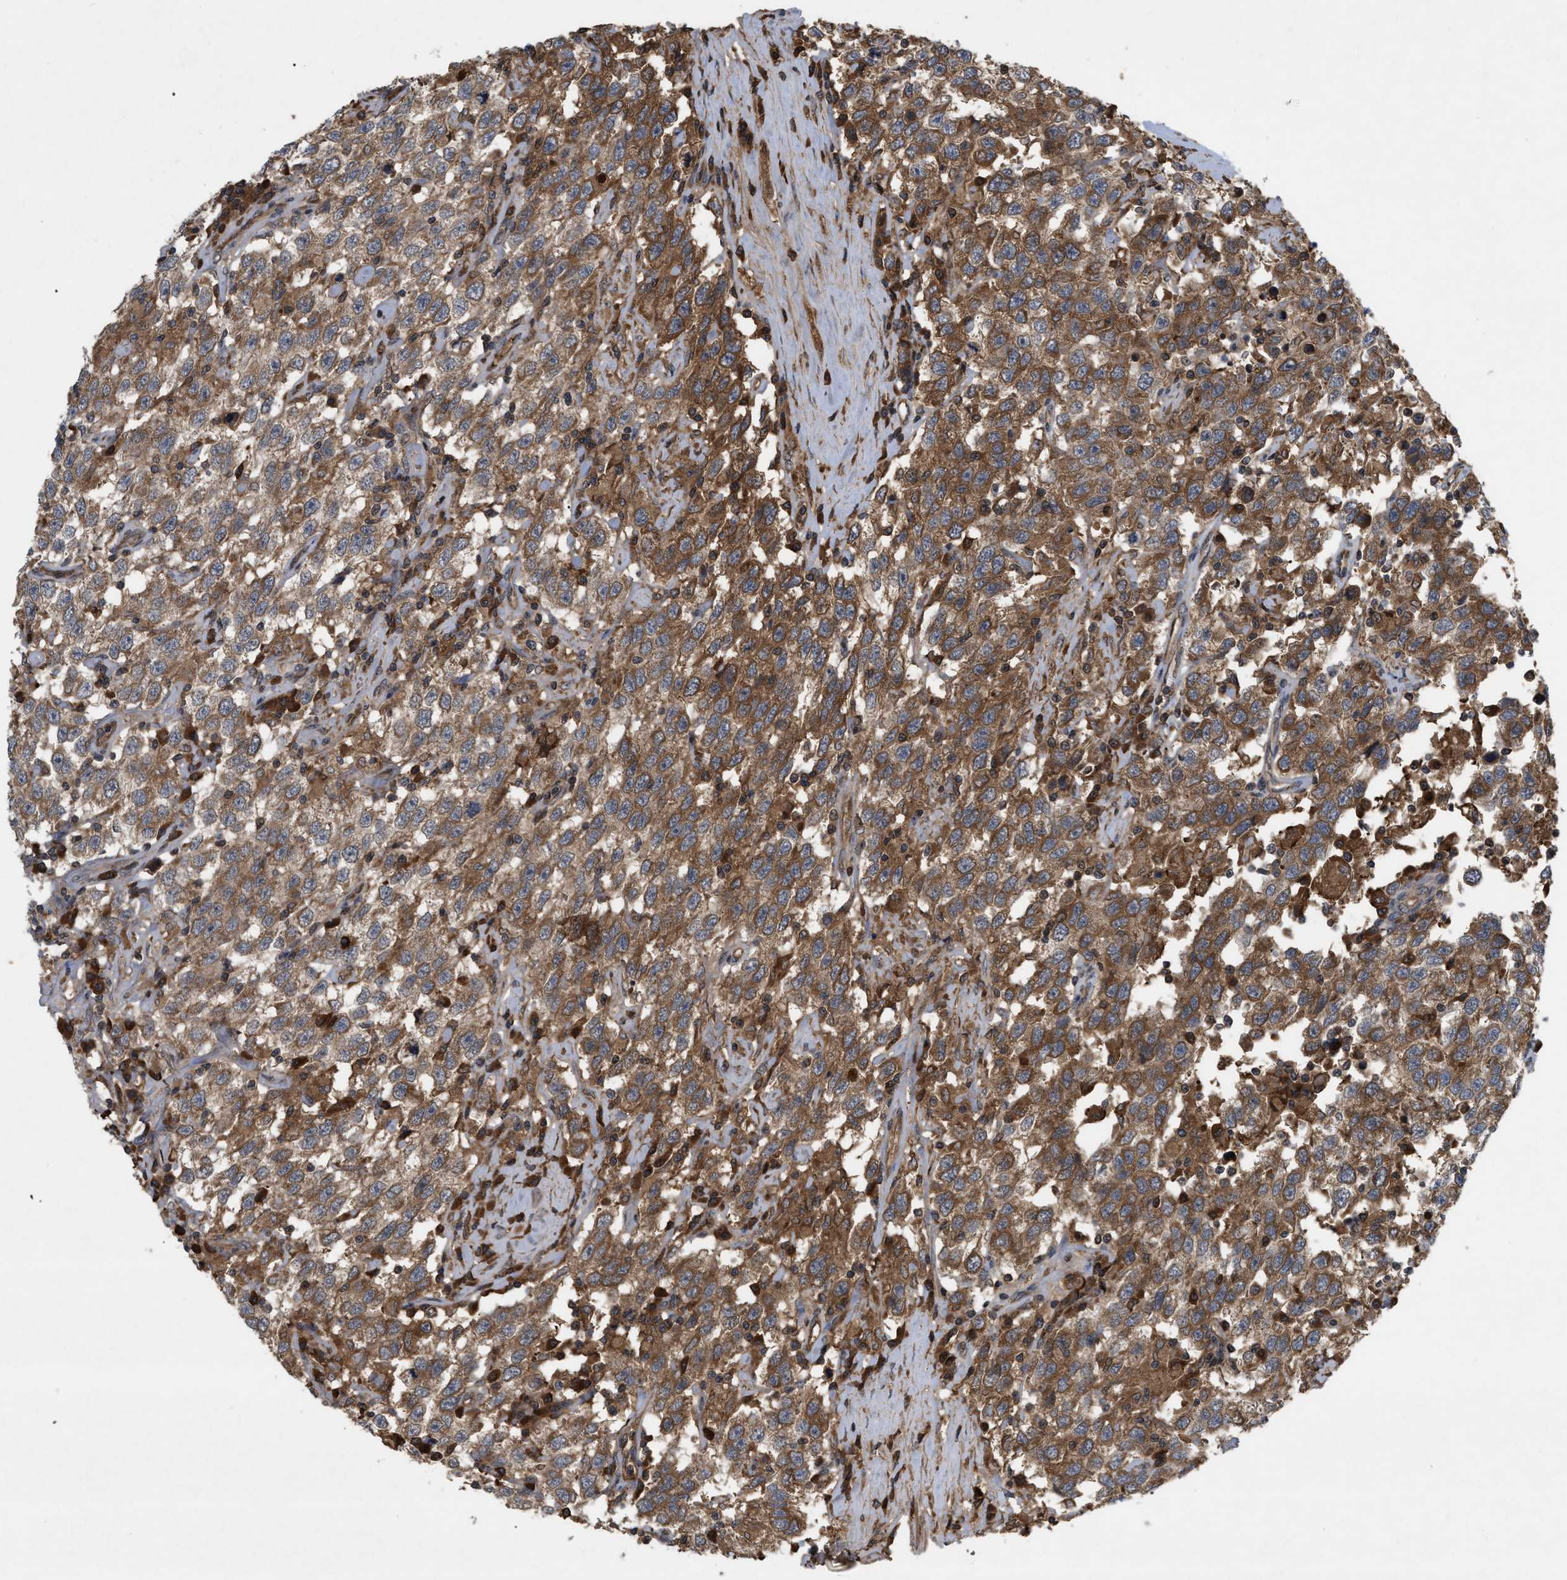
{"staining": {"intensity": "moderate", "quantity": ">75%", "location": "cytoplasmic/membranous"}, "tissue": "testis cancer", "cell_type": "Tumor cells", "image_type": "cancer", "snomed": [{"axis": "morphology", "description": "Seminoma, NOS"}, {"axis": "topography", "description": "Testis"}], "caption": "High-power microscopy captured an IHC image of seminoma (testis), revealing moderate cytoplasmic/membranous expression in approximately >75% of tumor cells.", "gene": "RAB2A", "patient": {"sex": "male", "age": 41}}